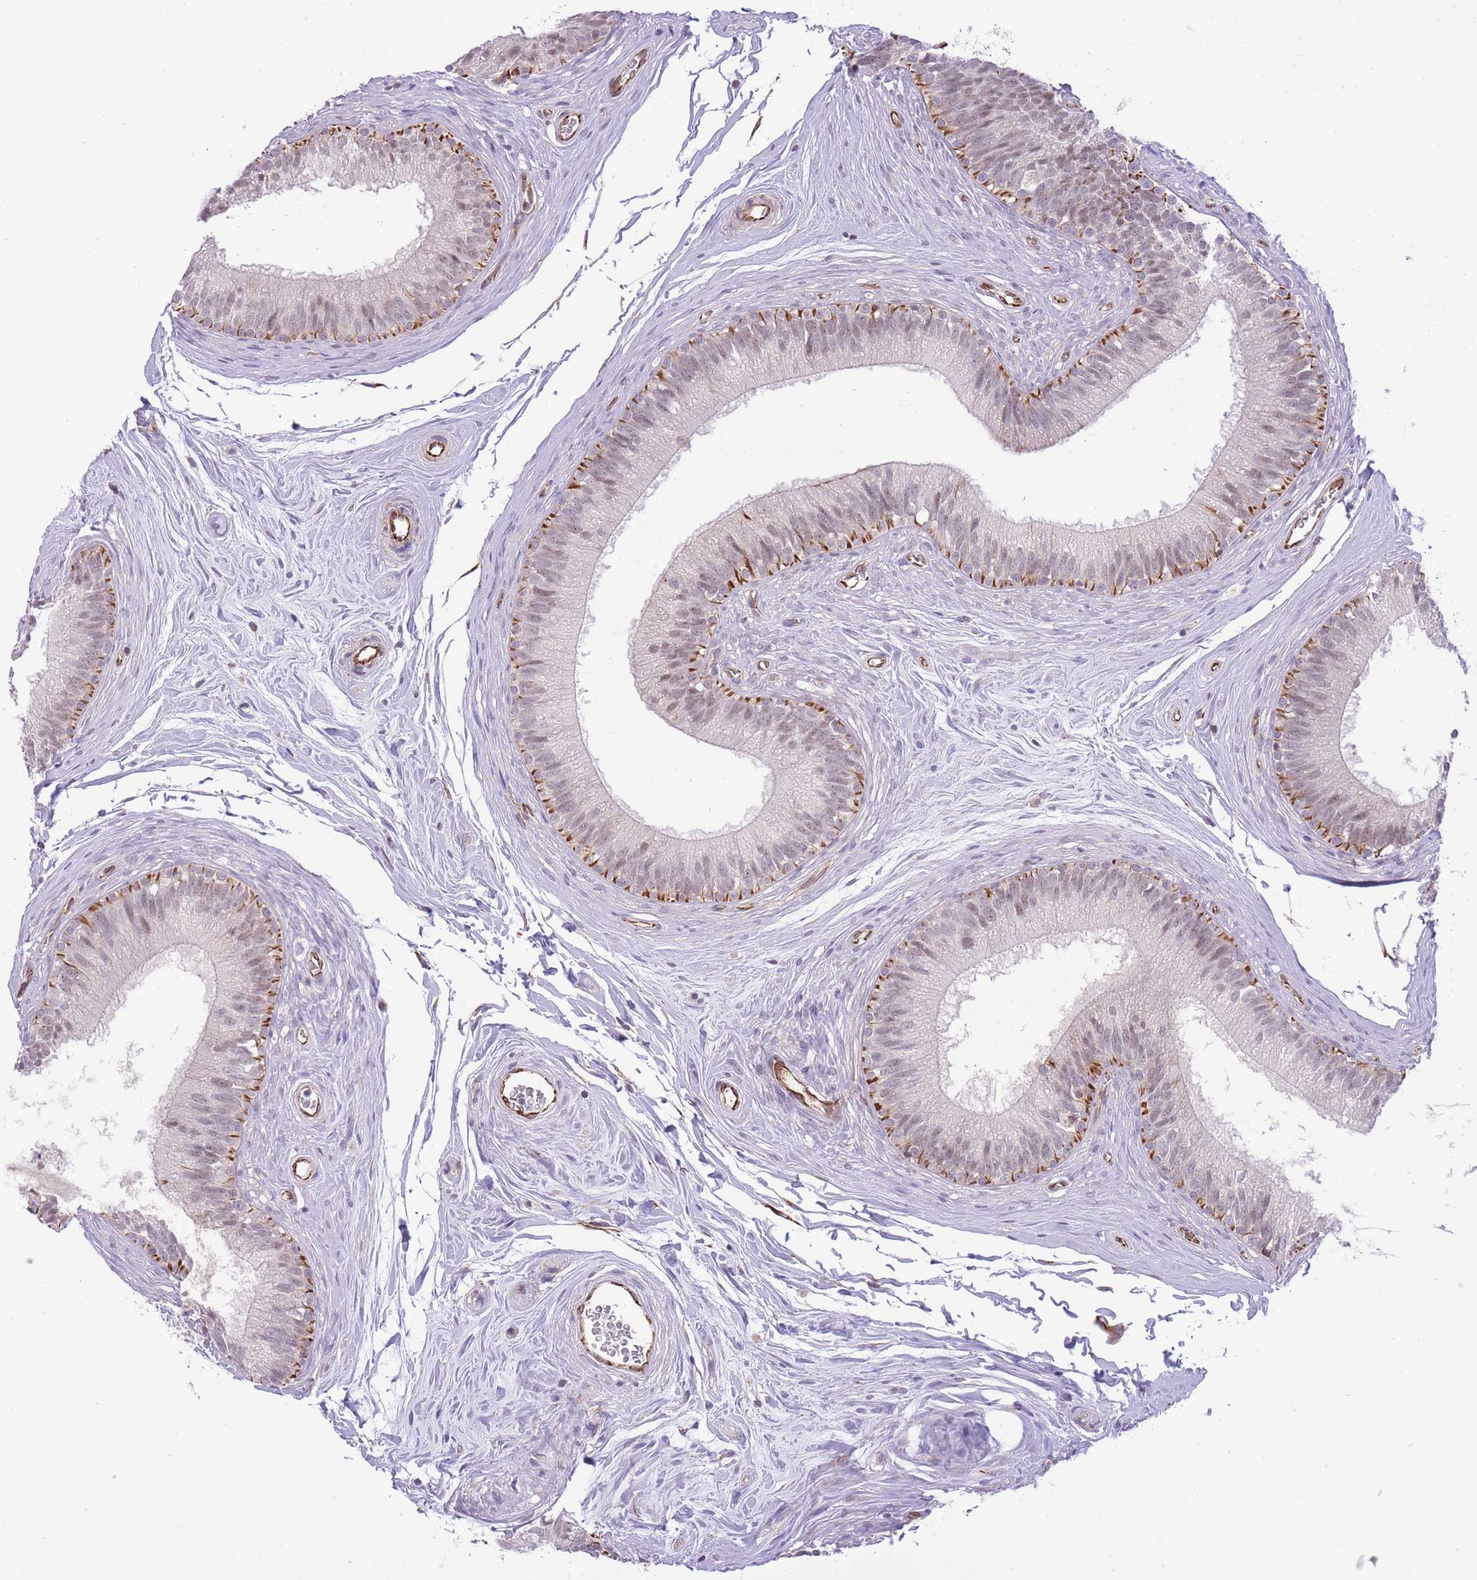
{"staining": {"intensity": "moderate", "quantity": "<25%", "location": "cytoplasmic/membranous,nuclear"}, "tissue": "epididymis", "cell_type": "Glandular cells", "image_type": "normal", "snomed": [{"axis": "morphology", "description": "Normal tissue, NOS"}, {"axis": "topography", "description": "Epididymis"}], "caption": "Moderate cytoplasmic/membranous,nuclear protein expression is present in approximately <25% of glandular cells in epididymis.", "gene": "ELL", "patient": {"sex": "male", "age": 33}}